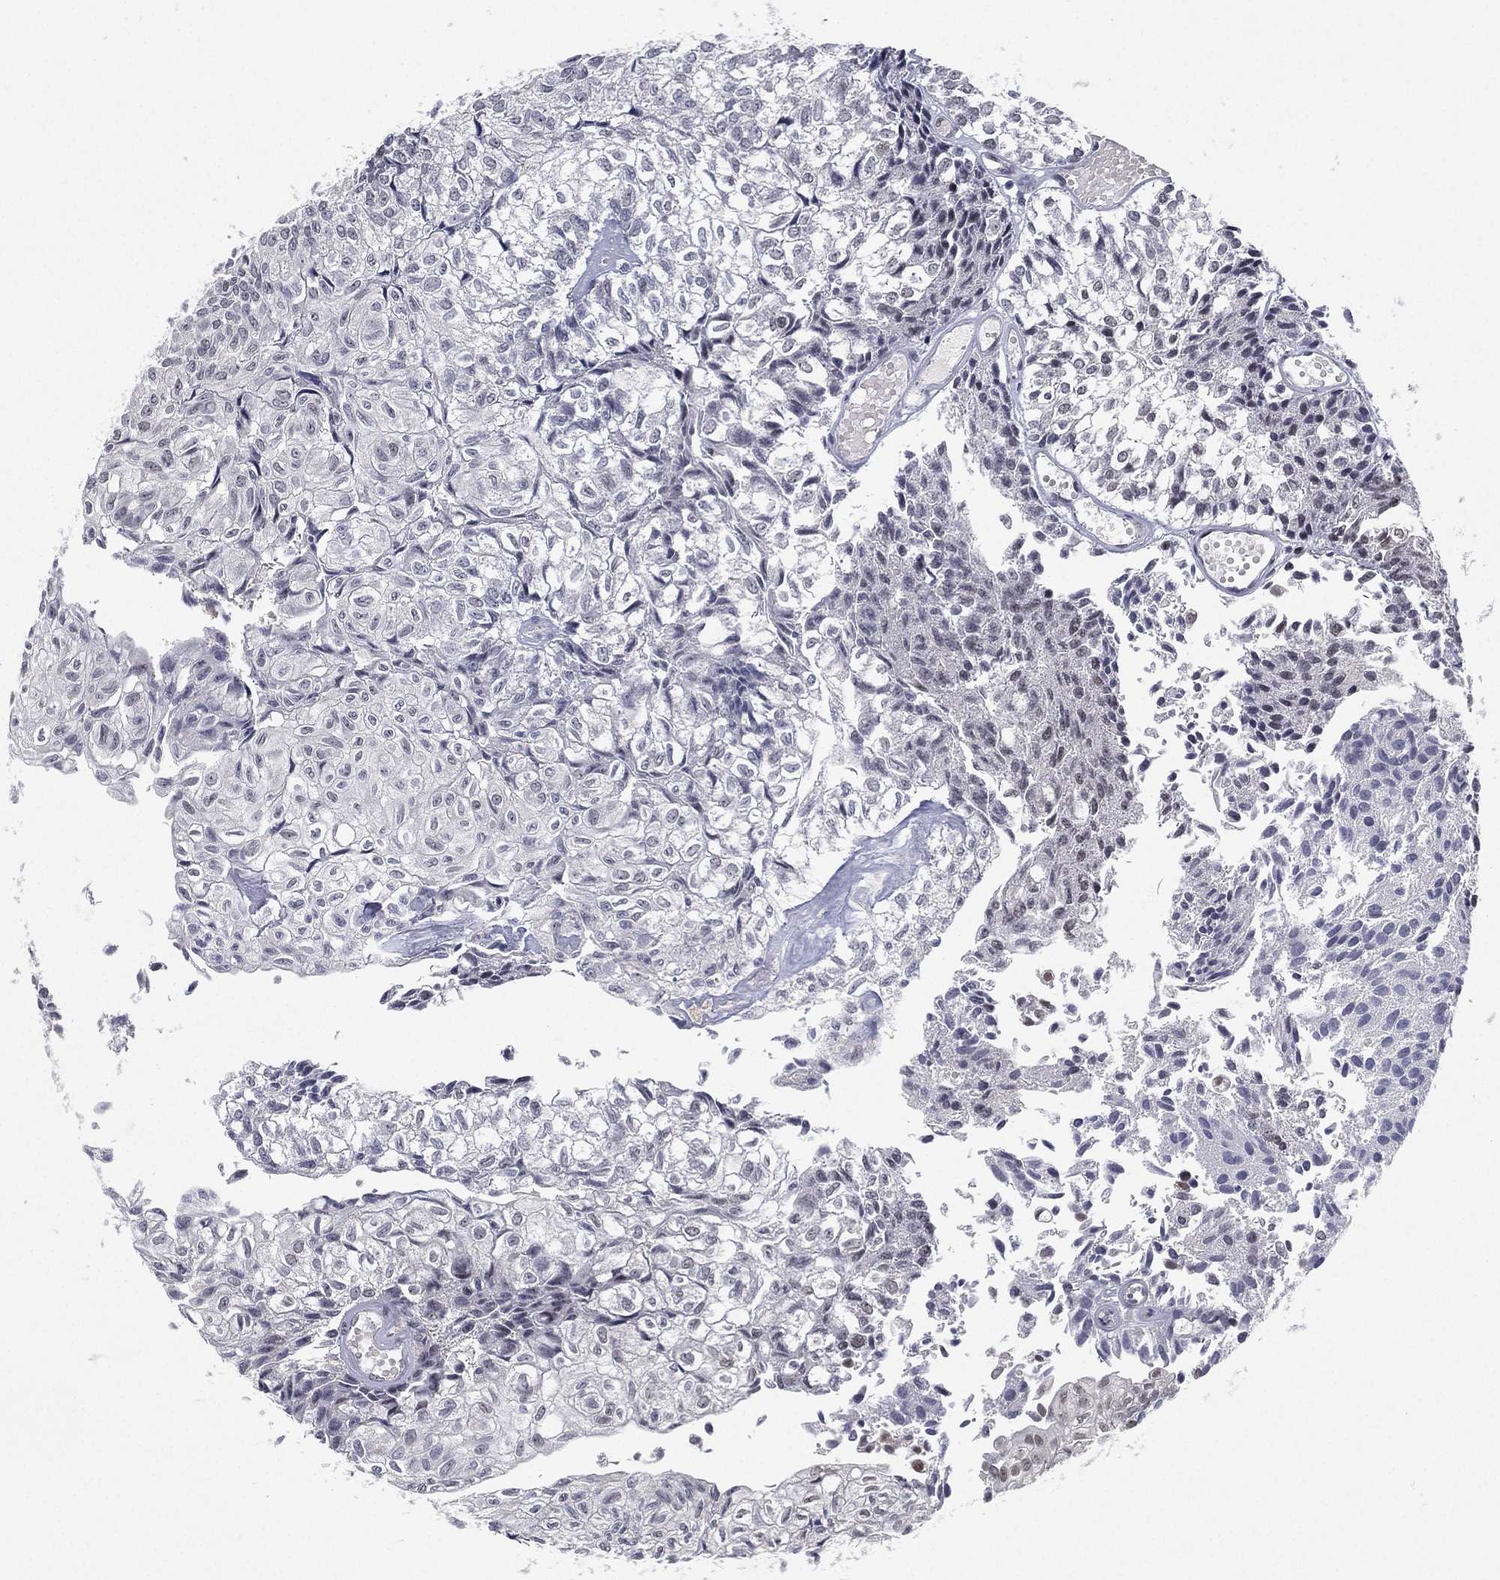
{"staining": {"intensity": "moderate", "quantity": "<25%", "location": "nuclear"}, "tissue": "urothelial cancer", "cell_type": "Tumor cells", "image_type": "cancer", "snomed": [{"axis": "morphology", "description": "Urothelial carcinoma, Low grade"}, {"axis": "topography", "description": "Urinary bladder"}], "caption": "Moderate nuclear staining for a protein is seen in approximately <25% of tumor cells of urothelial cancer using IHC.", "gene": "DGCR8", "patient": {"sex": "male", "age": 89}}